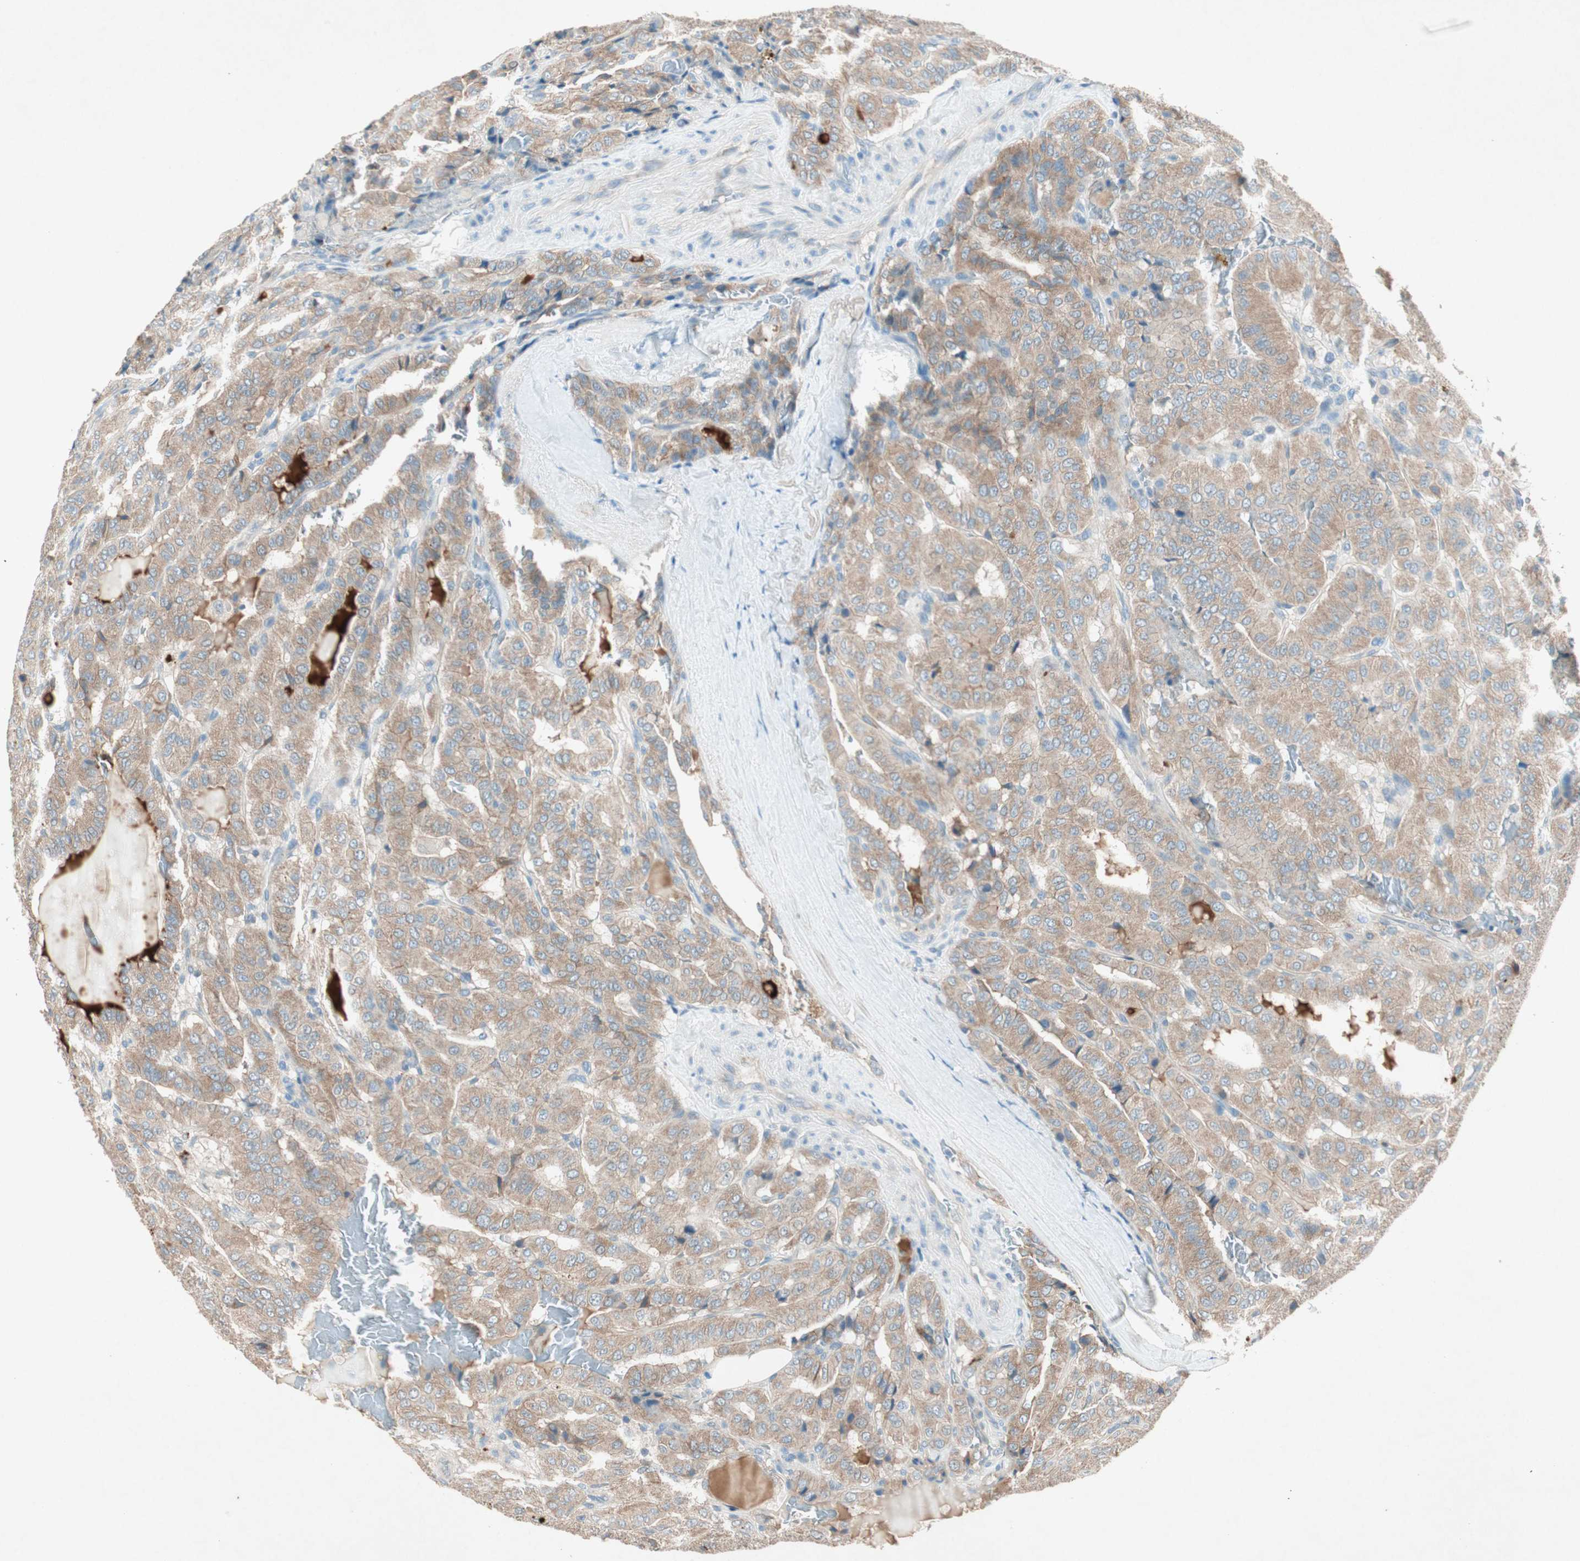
{"staining": {"intensity": "weak", "quantity": ">75%", "location": "cytoplasmic/membranous"}, "tissue": "thyroid cancer", "cell_type": "Tumor cells", "image_type": "cancer", "snomed": [{"axis": "morphology", "description": "Papillary adenocarcinoma, NOS"}, {"axis": "topography", "description": "Thyroid gland"}], "caption": "DAB immunohistochemical staining of human thyroid cancer (papillary adenocarcinoma) demonstrates weak cytoplasmic/membranous protein expression in about >75% of tumor cells. (IHC, brightfield microscopy, high magnification).", "gene": "NKAIN1", "patient": {"sex": "male", "age": 77}}